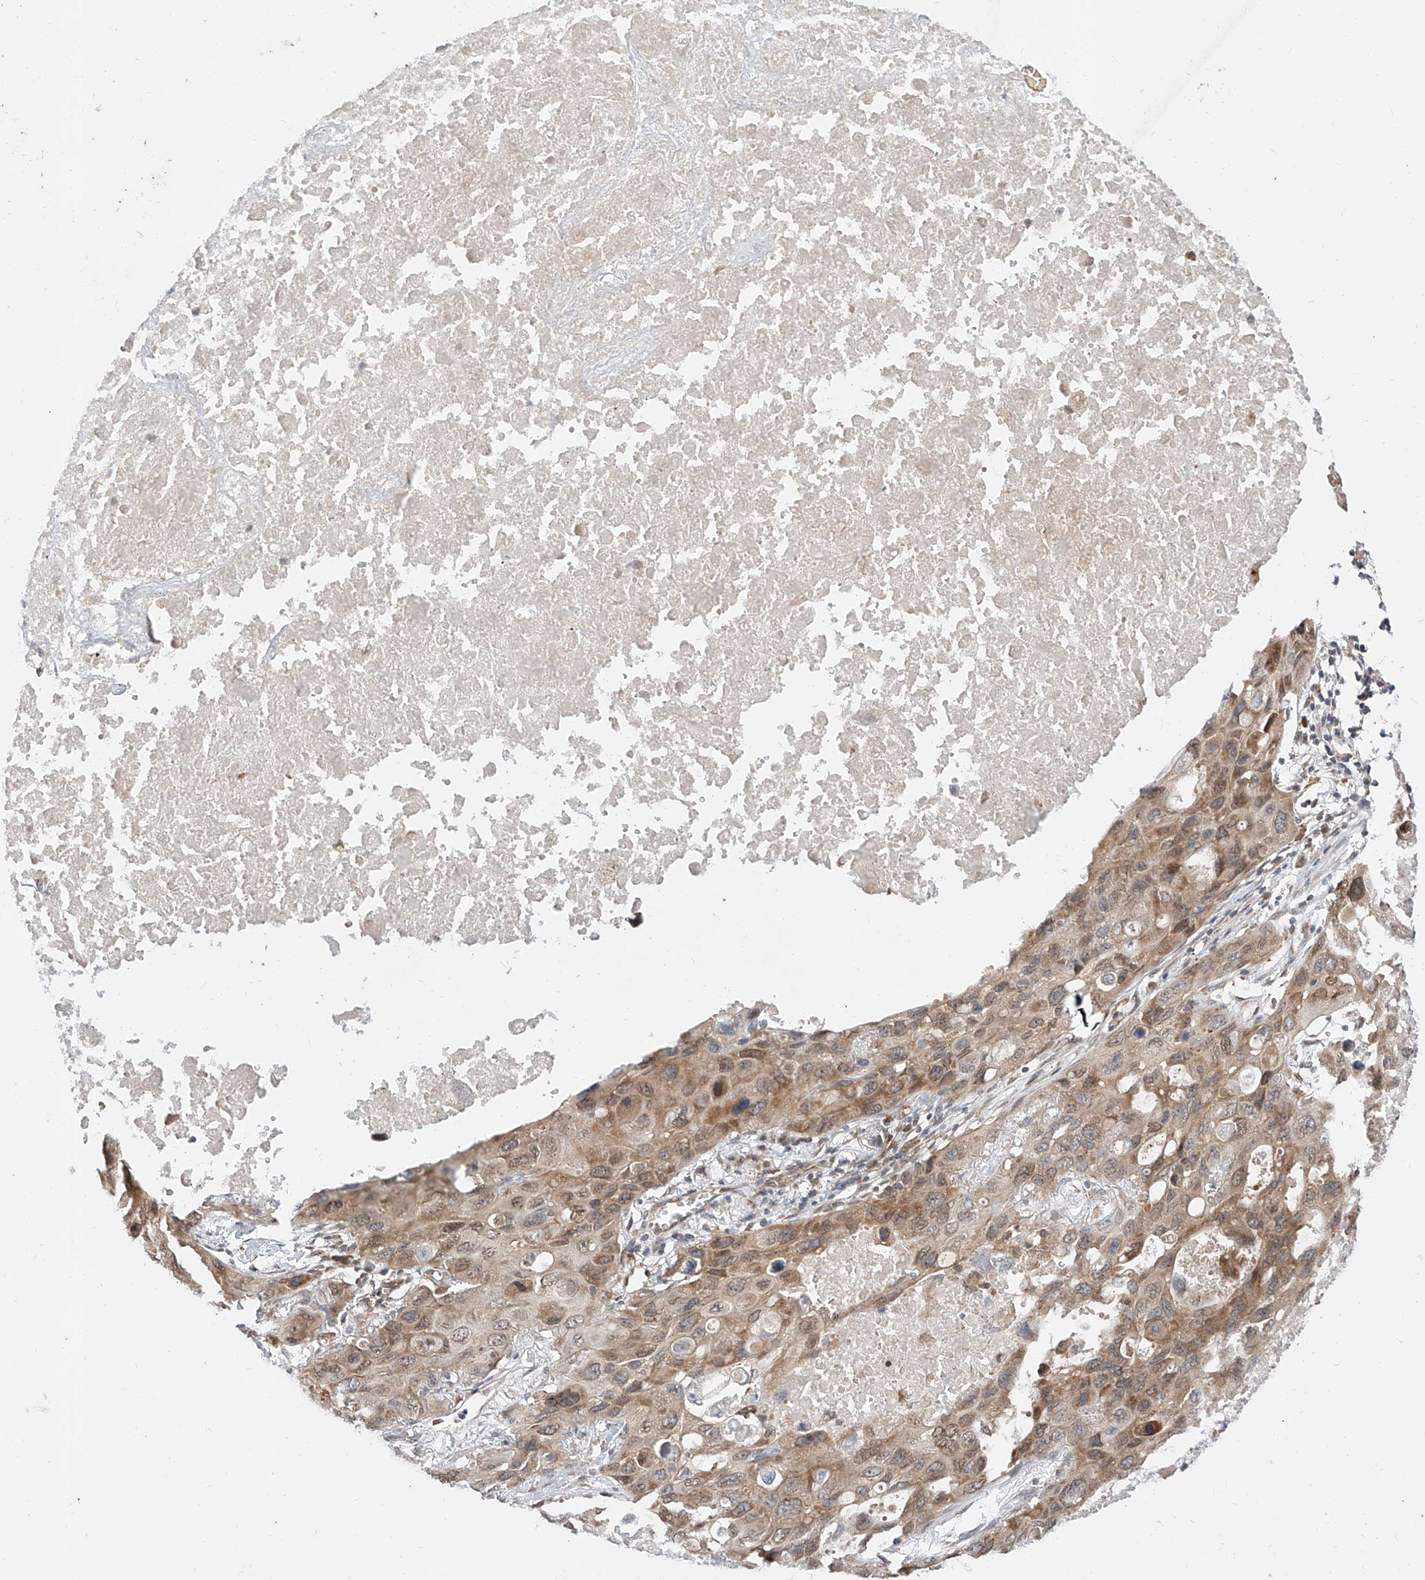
{"staining": {"intensity": "moderate", "quantity": ">75%", "location": "cytoplasmic/membranous,nuclear"}, "tissue": "lung cancer", "cell_type": "Tumor cells", "image_type": "cancer", "snomed": [{"axis": "morphology", "description": "Squamous cell carcinoma, NOS"}, {"axis": "topography", "description": "Lung"}], "caption": "An image of human squamous cell carcinoma (lung) stained for a protein displays moderate cytoplasmic/membranous and nuclear brown staining in tumor cells.", "gene": "DIRAS3", "patient": {"sex": "female", "age": 73}}